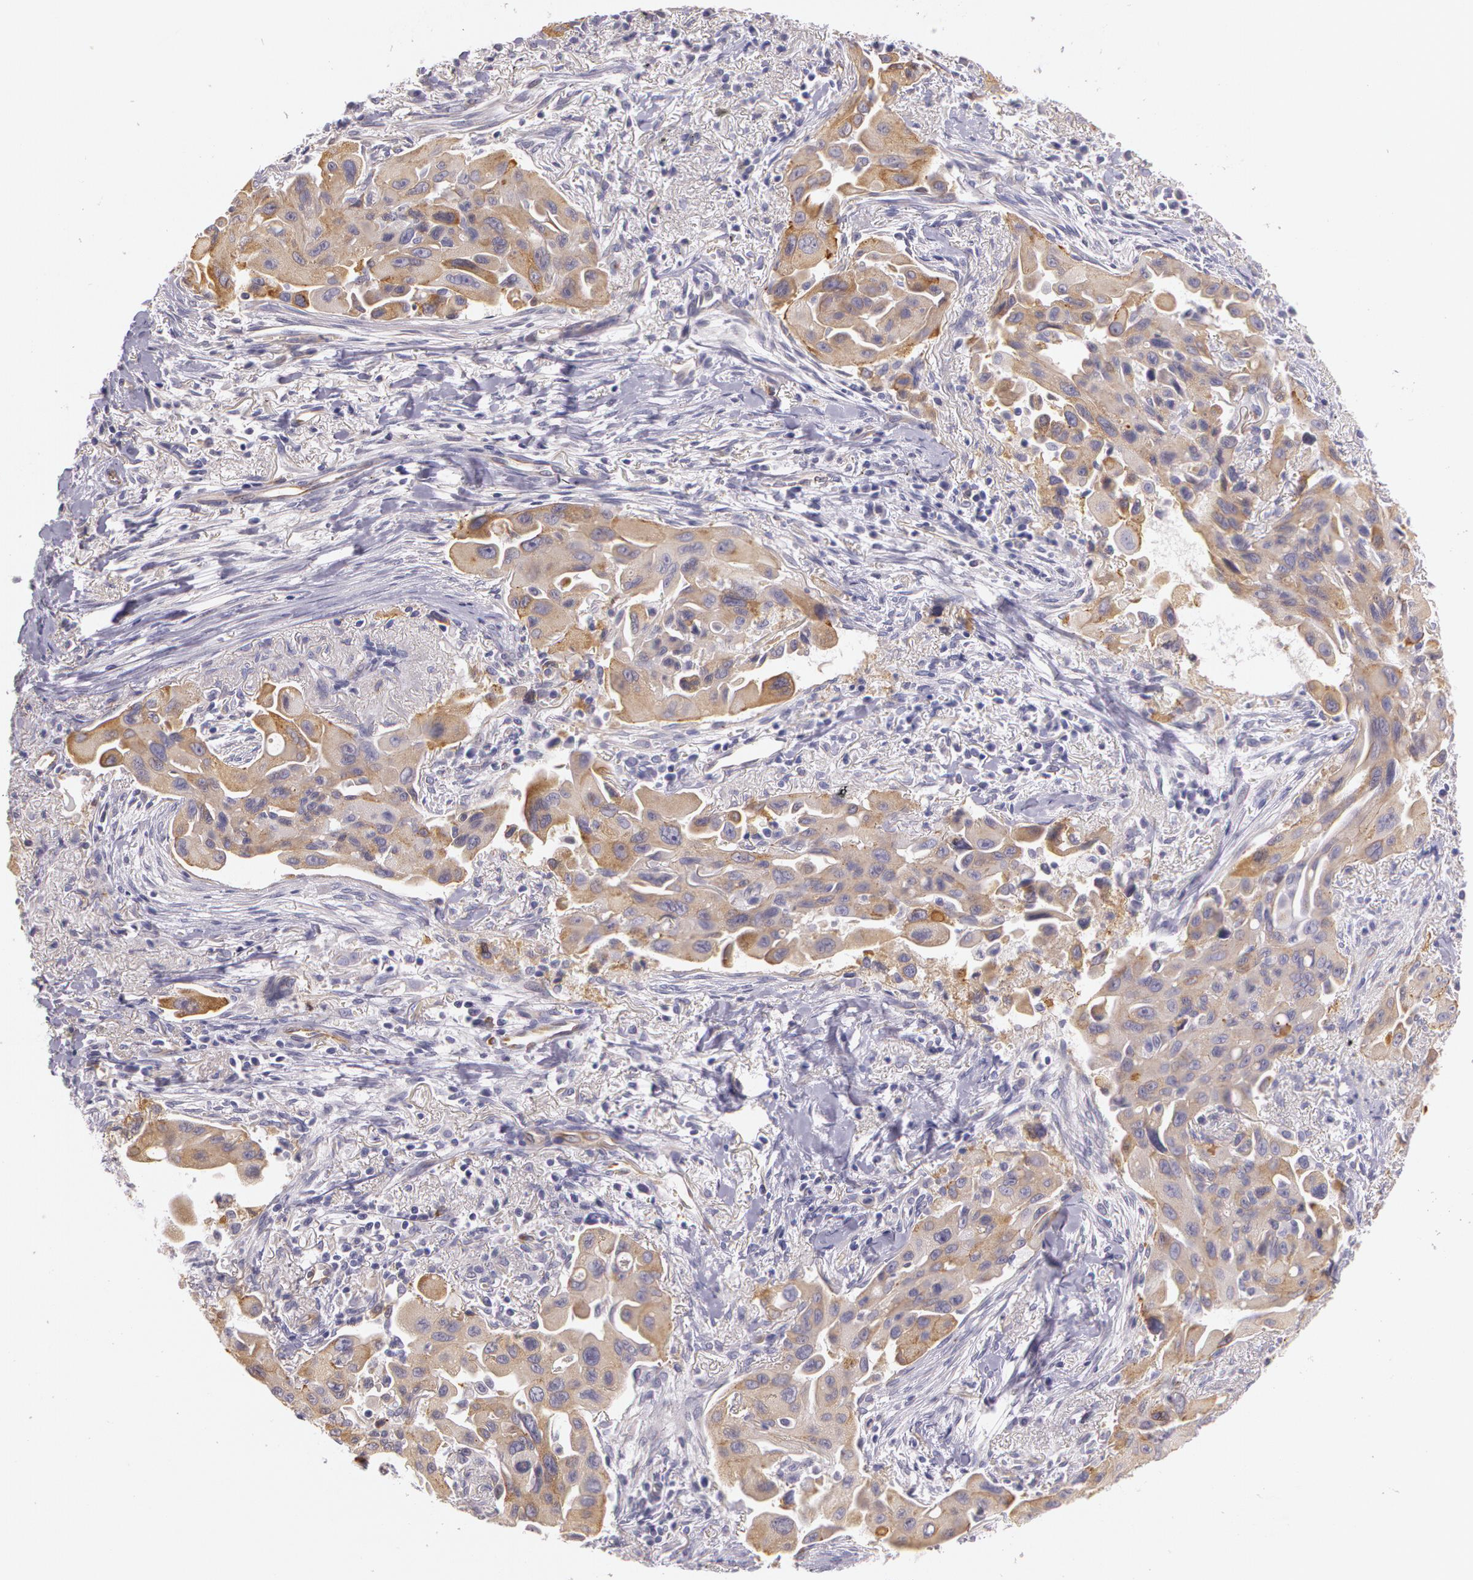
{"staining": {"intensity": "moderate", "quantity": ">75%", "location": "cytoplasmic/membranous"}, "tissue": "lung cancer", "cell_type": "Tumor cells", "image_type": "cancer", "snomed": [{"axis": "morphology", "description": "Adenocarcinoma, NOS"}, {"axis": "topography", "description": "Lung"}], "caption": "Brown immunohistochemical staining in human adenocarcinoma (lung) displays moderate cytoplasmic/membranous positivity in about >75% of tumor cells. (Brightfield microscopy of DAB IHC at high magnification).", "gene": "APP", "patient": {"sex": "male", "age": 68}}